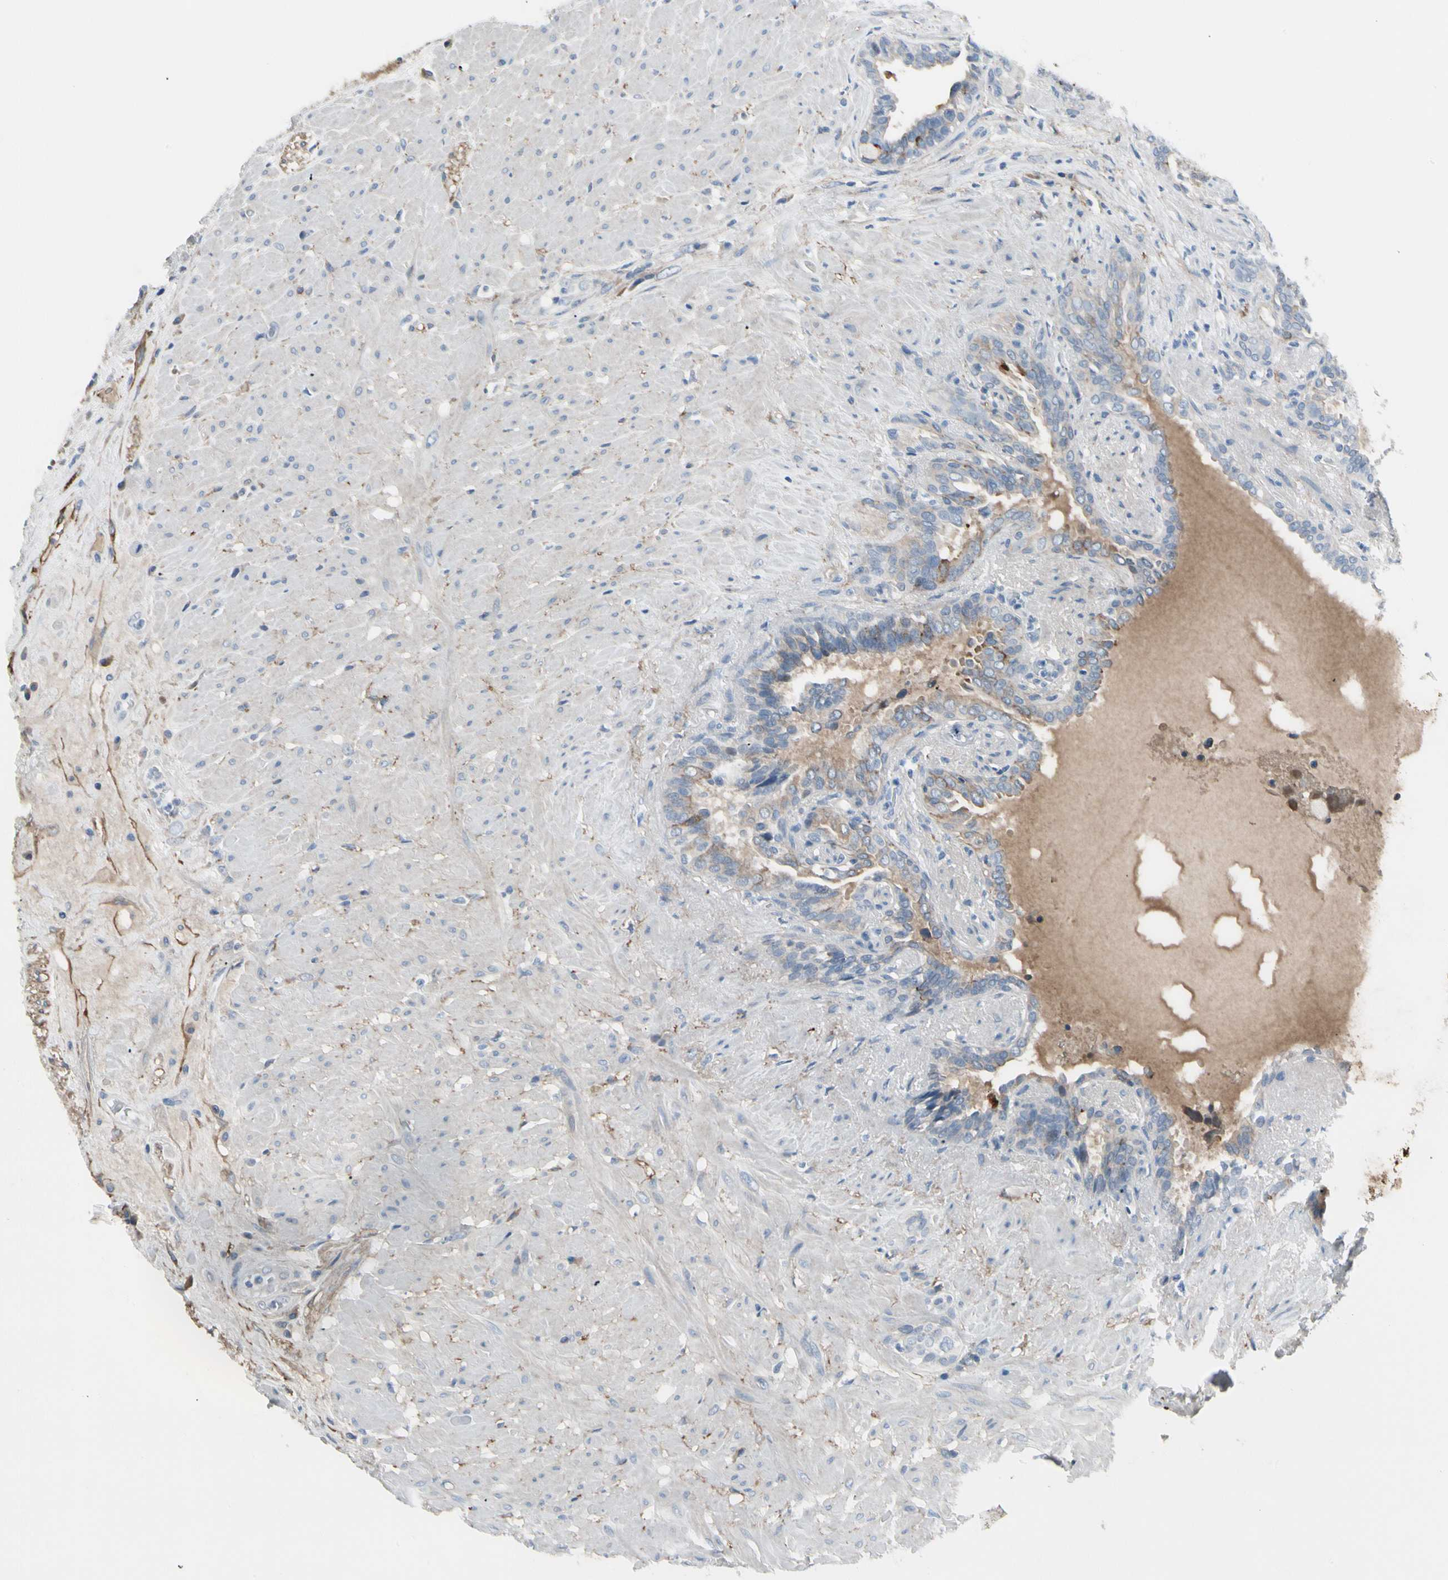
{"staining": {"intensity": "weak", "quantity": "<25%", "location": "cytoplasmic/membranous"}, "tissue": "seminal vesicle", "cell_type": "Glandular cells", "image_type": "normal", "snomed": [{"axis": "morphology", "description": "Normal tissue, NOS"}, {"axis": "topography", "description": "Seminal veicle"}], "caption": "This micrograph is of normal seminal vesicle stained with IHC to label a protein in brown with the nuclei are counter-stained blue. There is no positivity in glandular cells.", "gene": "PIGR", "patient": {"sex": "male", "age": 61}}